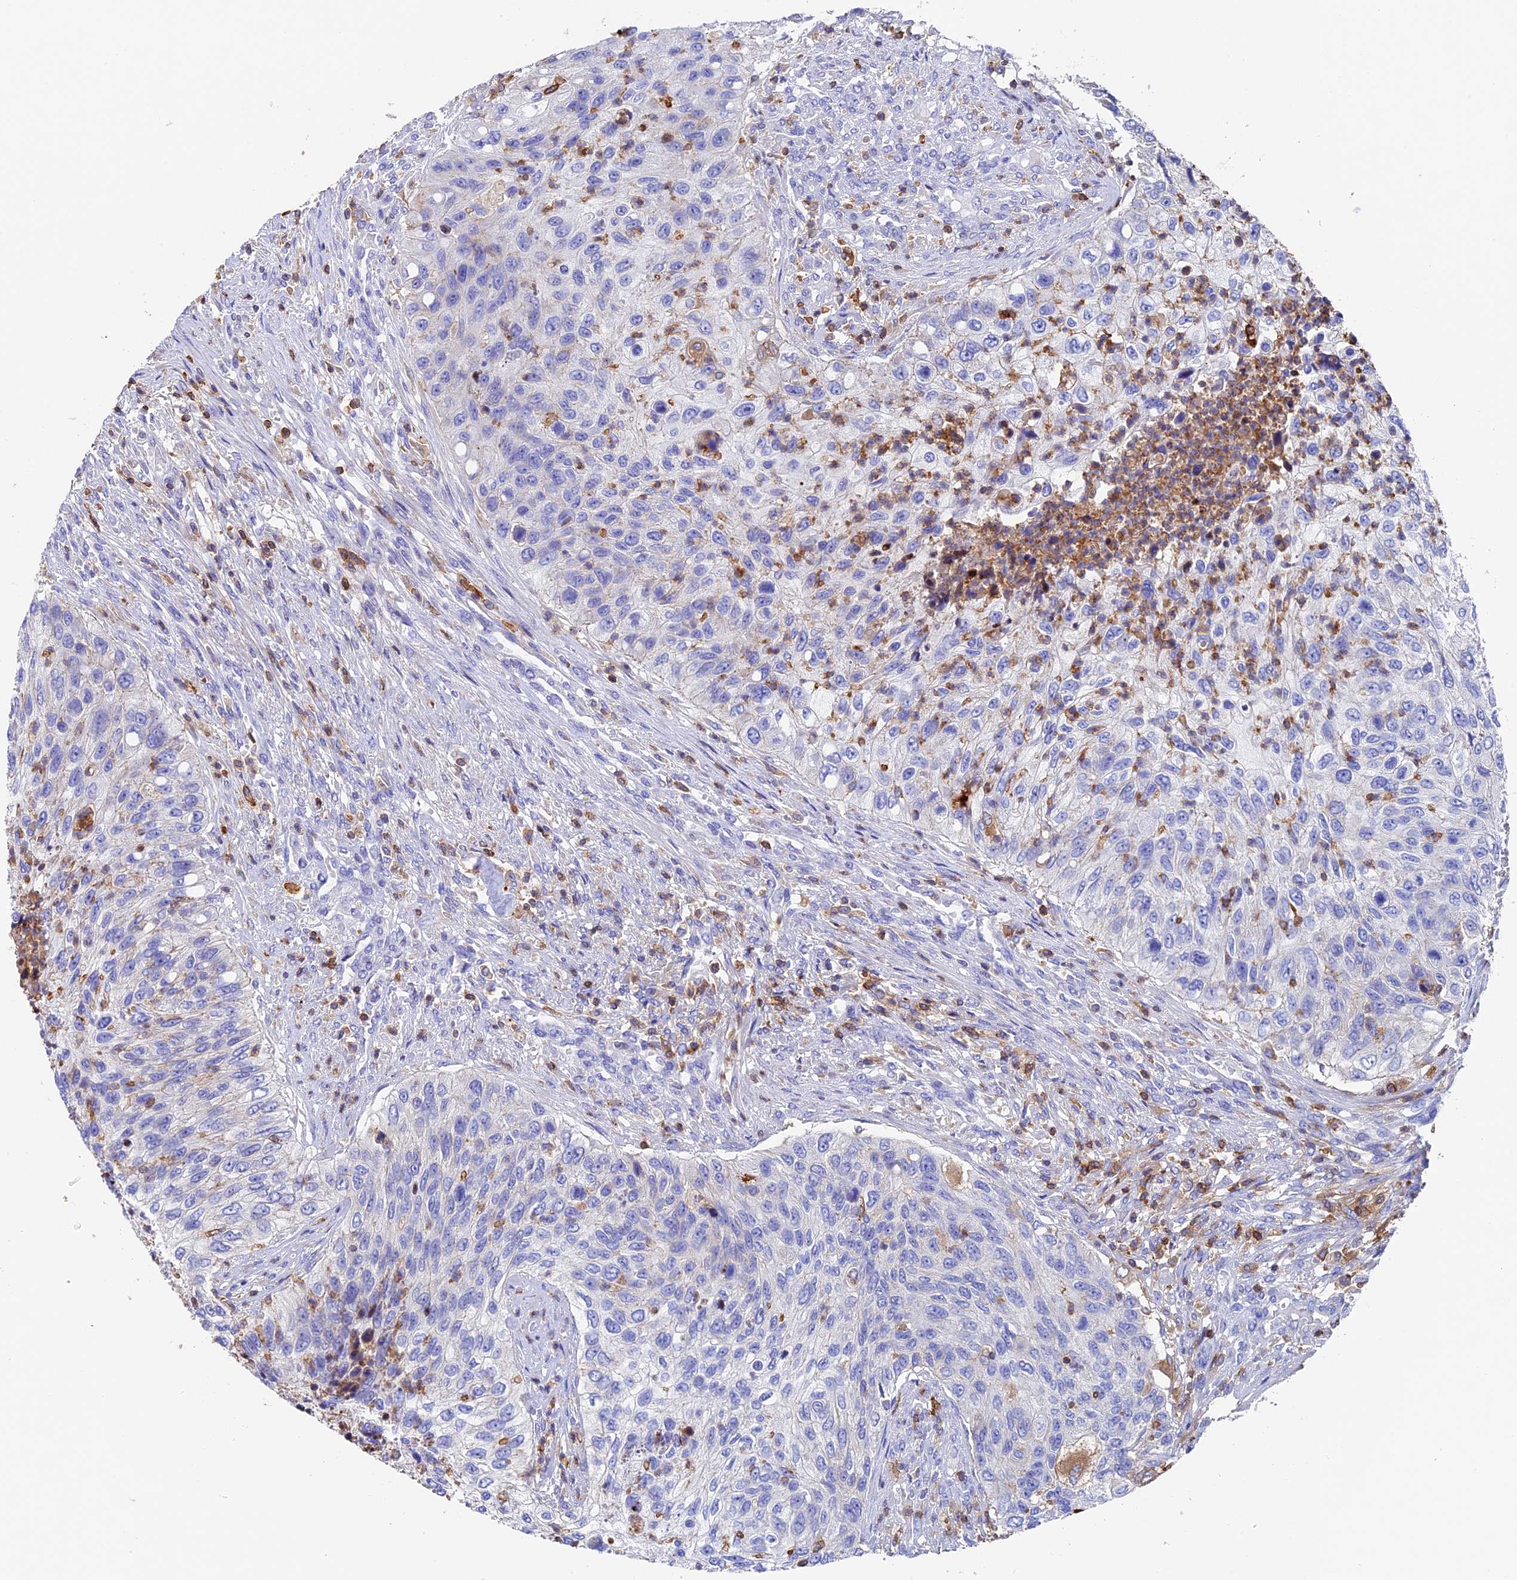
{"staining": {"intensity": "negative", "quantity": "none", "location": "none"}, "tissue": "urothelial cancer", "cell_type": "Tumor cells", "image_type": "cancer", "snomed": [{"axis": "morphology", "description": "Urothelial carcinoma, High grade"}, {"axis": "topography", "description": "Urinary bladder"}], "caption": "Micrograph shows no significant protein positivity in tumor cells of urothelial cancer. (DAB (3,3'-diaminobenzidine) immunohistochemistry (IHC) visualized using brightfield microscopy, high magnification).", "gene": "ADAT1", "patient": {"sex": "female", "age": 60}}